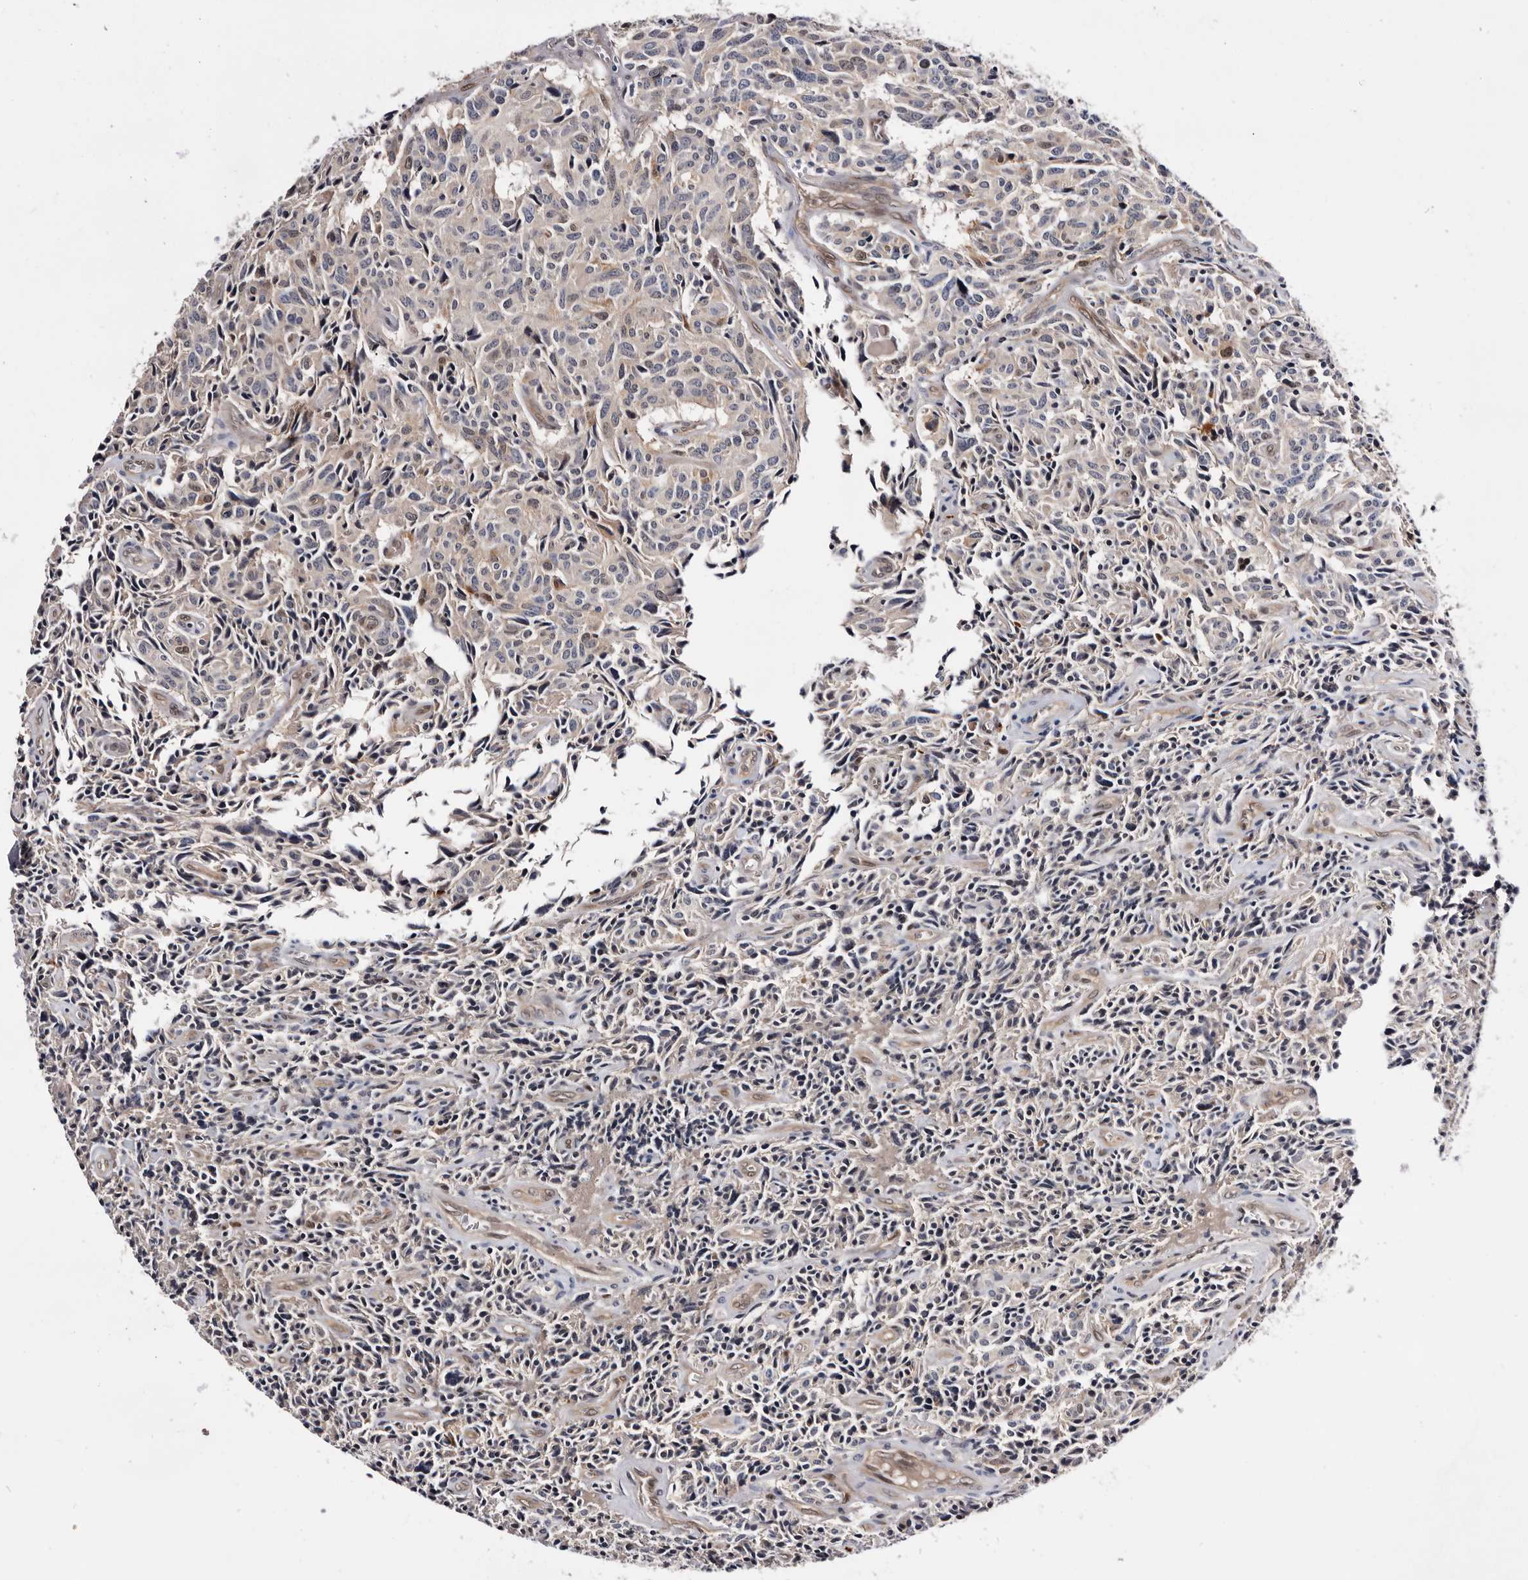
{"staining": {"intensity": "negative", "quantity": "none", "location": "none"}, "tissue": "carcinoid", "cell_type": "Tumor cells", "image_type": "cancer", "snomed": [{"axis": "morphology", "description": "Carcinoid, malignant, NOS"}, {"axis": "topography", "description": "Lung"}], "caption": "This is a histopathology image of immunohistochemistry staining of carcinoid, which shows no staining in tumor cells.", "gene": "TP53I3", "patient": {"sex": "female", "age": 46}}